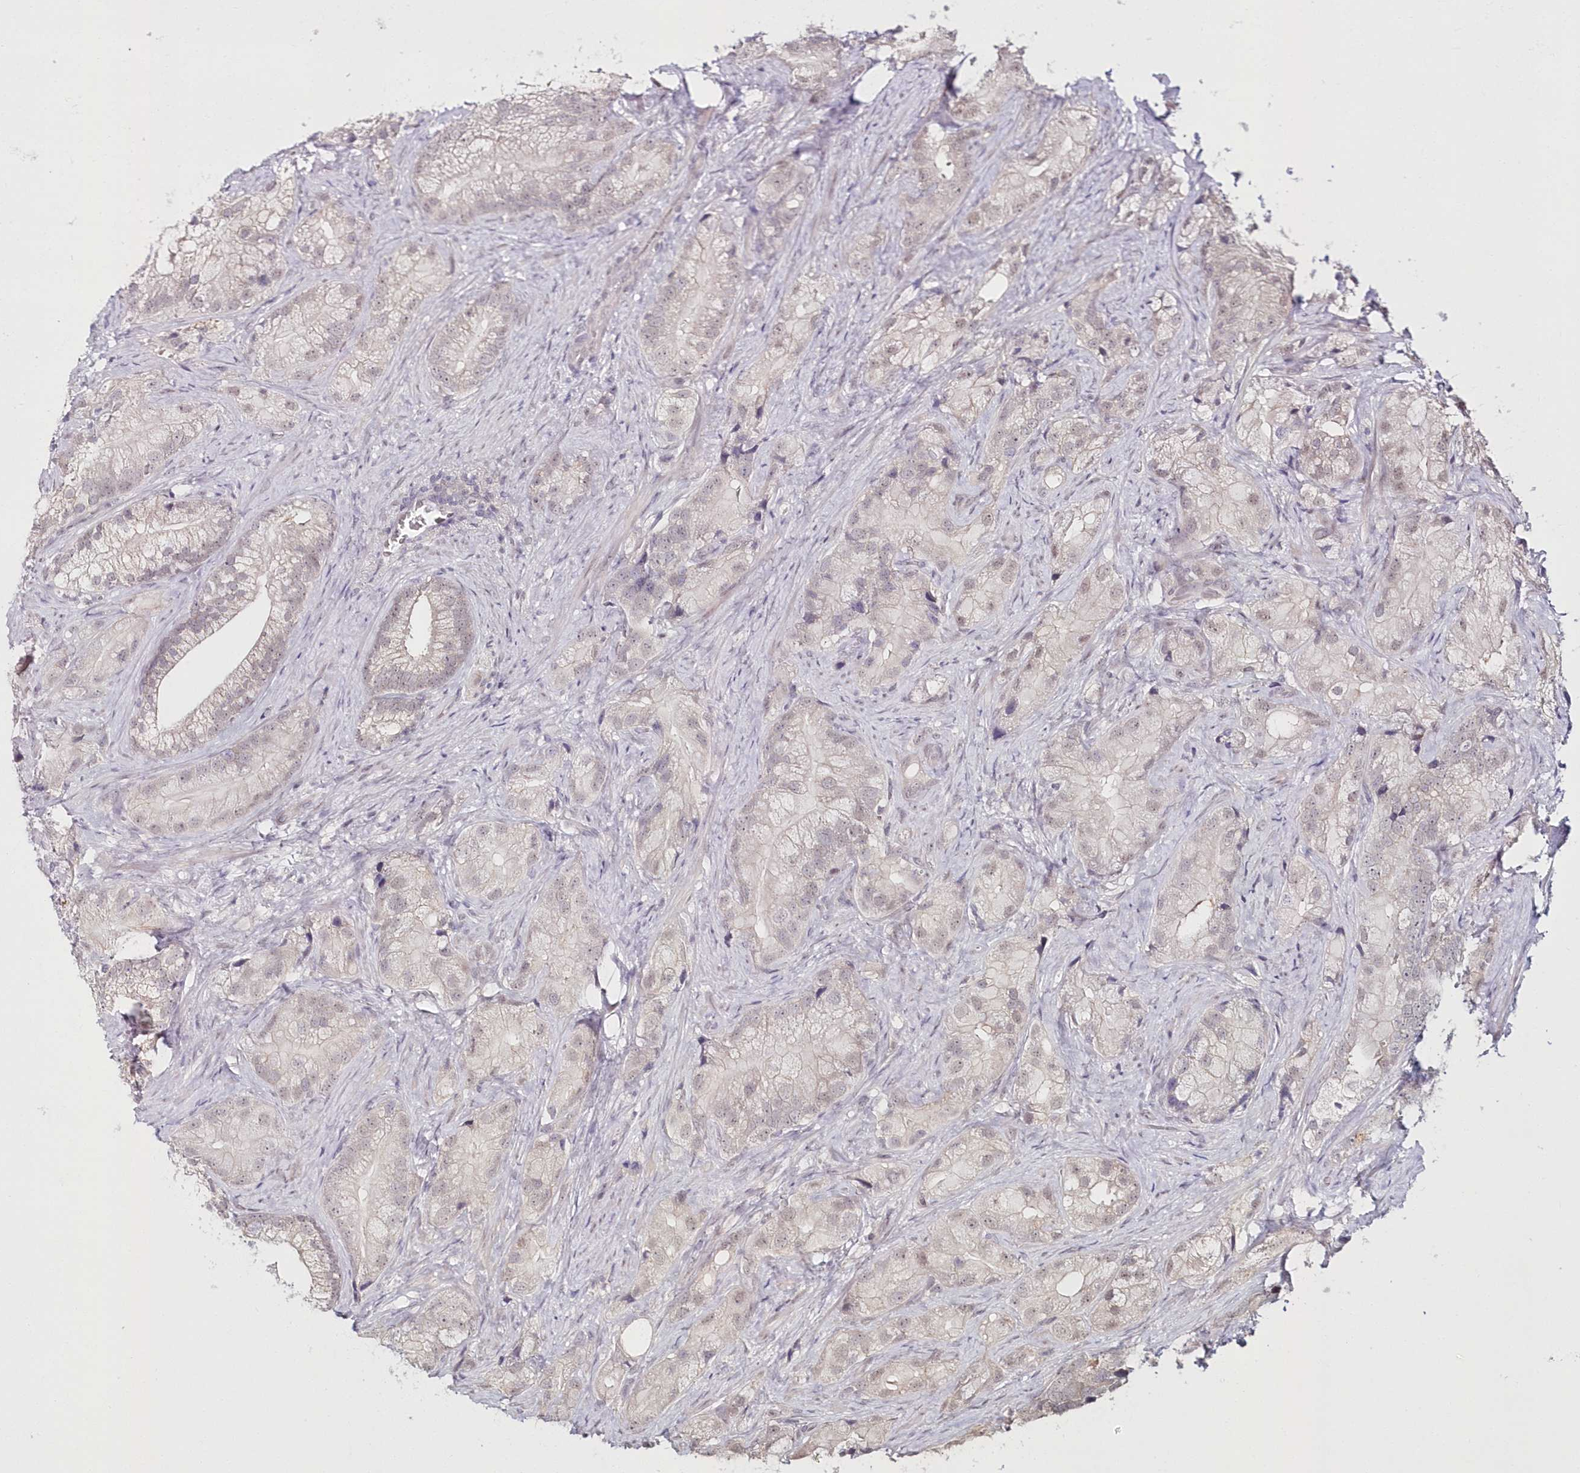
{"staining": {"intensity": "weak", "quantity": "25%-75%", "location": "cytoplasmic/membranous,nuclear"}, "tissue": "prostate cancer", "cell_type": "Tumor cells", "image_type": "cancer", "snomed": [{"axis": "morphology", "description": "Adenocarcinoma, Low grade"}, {"axis": "topography", "description": "Prostate"}], "caption": "Prostate adenocarcinoma (low-grade) was stained to show a protein in brown. There is low levels of weak cytoplasmic/membranous and nuclear staining in approximately 25%-75% of tumor cells. (Stains: DAB in brown, nuclei in blue, Microscopy: brightfield microscopy at high magnification).", "gene": "HYCC2", "patient": {"sex": "male", "age": 71}}